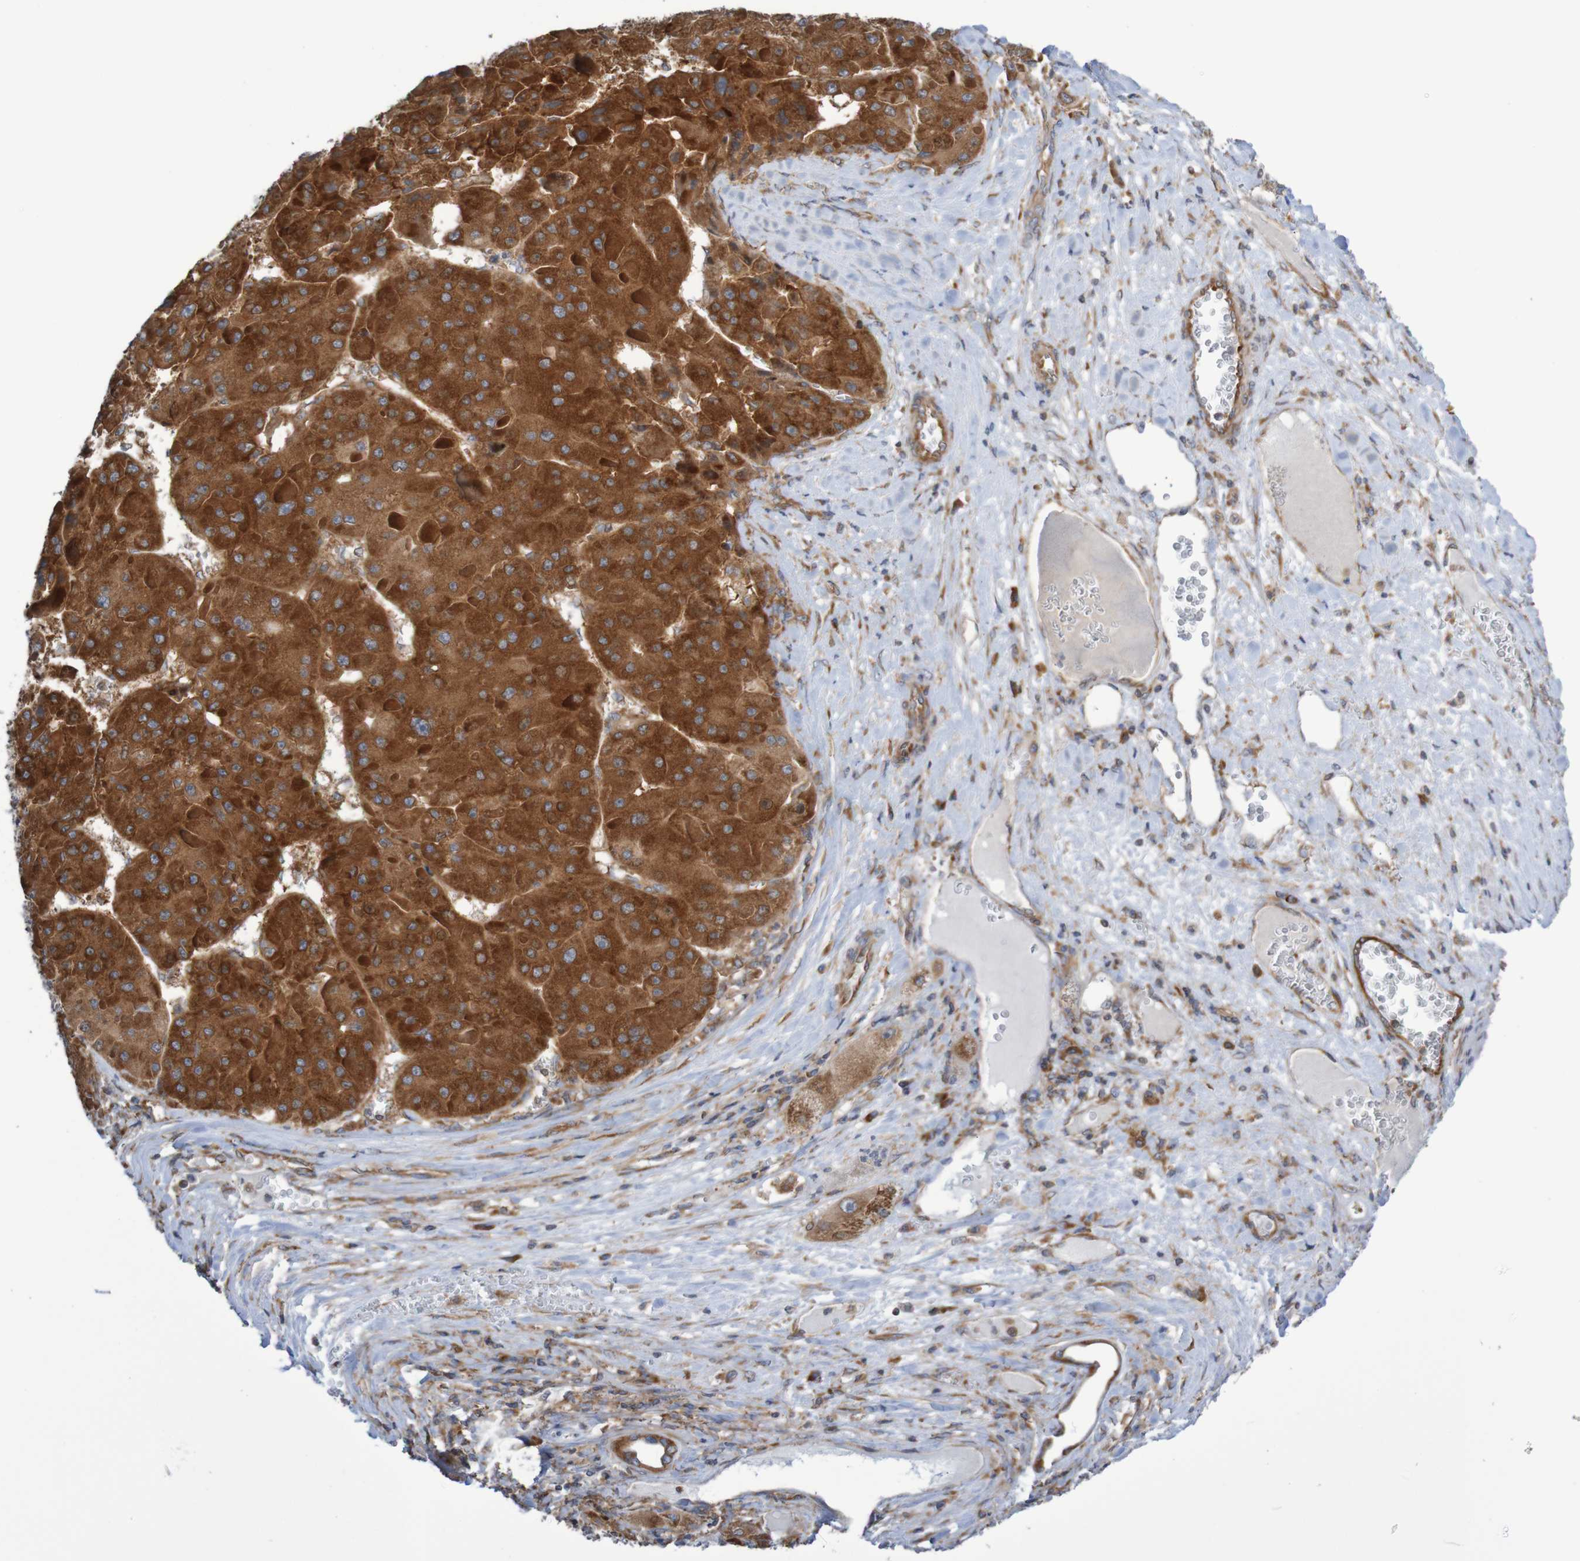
{"staining": {"intensity": "strong", "quantity": ">75%", "location": "cytoplasmic/membranous"}, "tissue": "liver cancer", "cell_type": "Tumor cells", "image_type": "cancer", "snomed": [{"axis": "morphology", "description": "Carcinoma, Hepatocellular, NOS"}, {"axis": "topography", "description": "Liver"}], "caption": "An image of liver cancer stained for a protein exhibits strong cytoplasmic/membranous brown staining in tumor cells.", "gene": "LRRC47", "patient": {"sex": "female", "age": 73}}